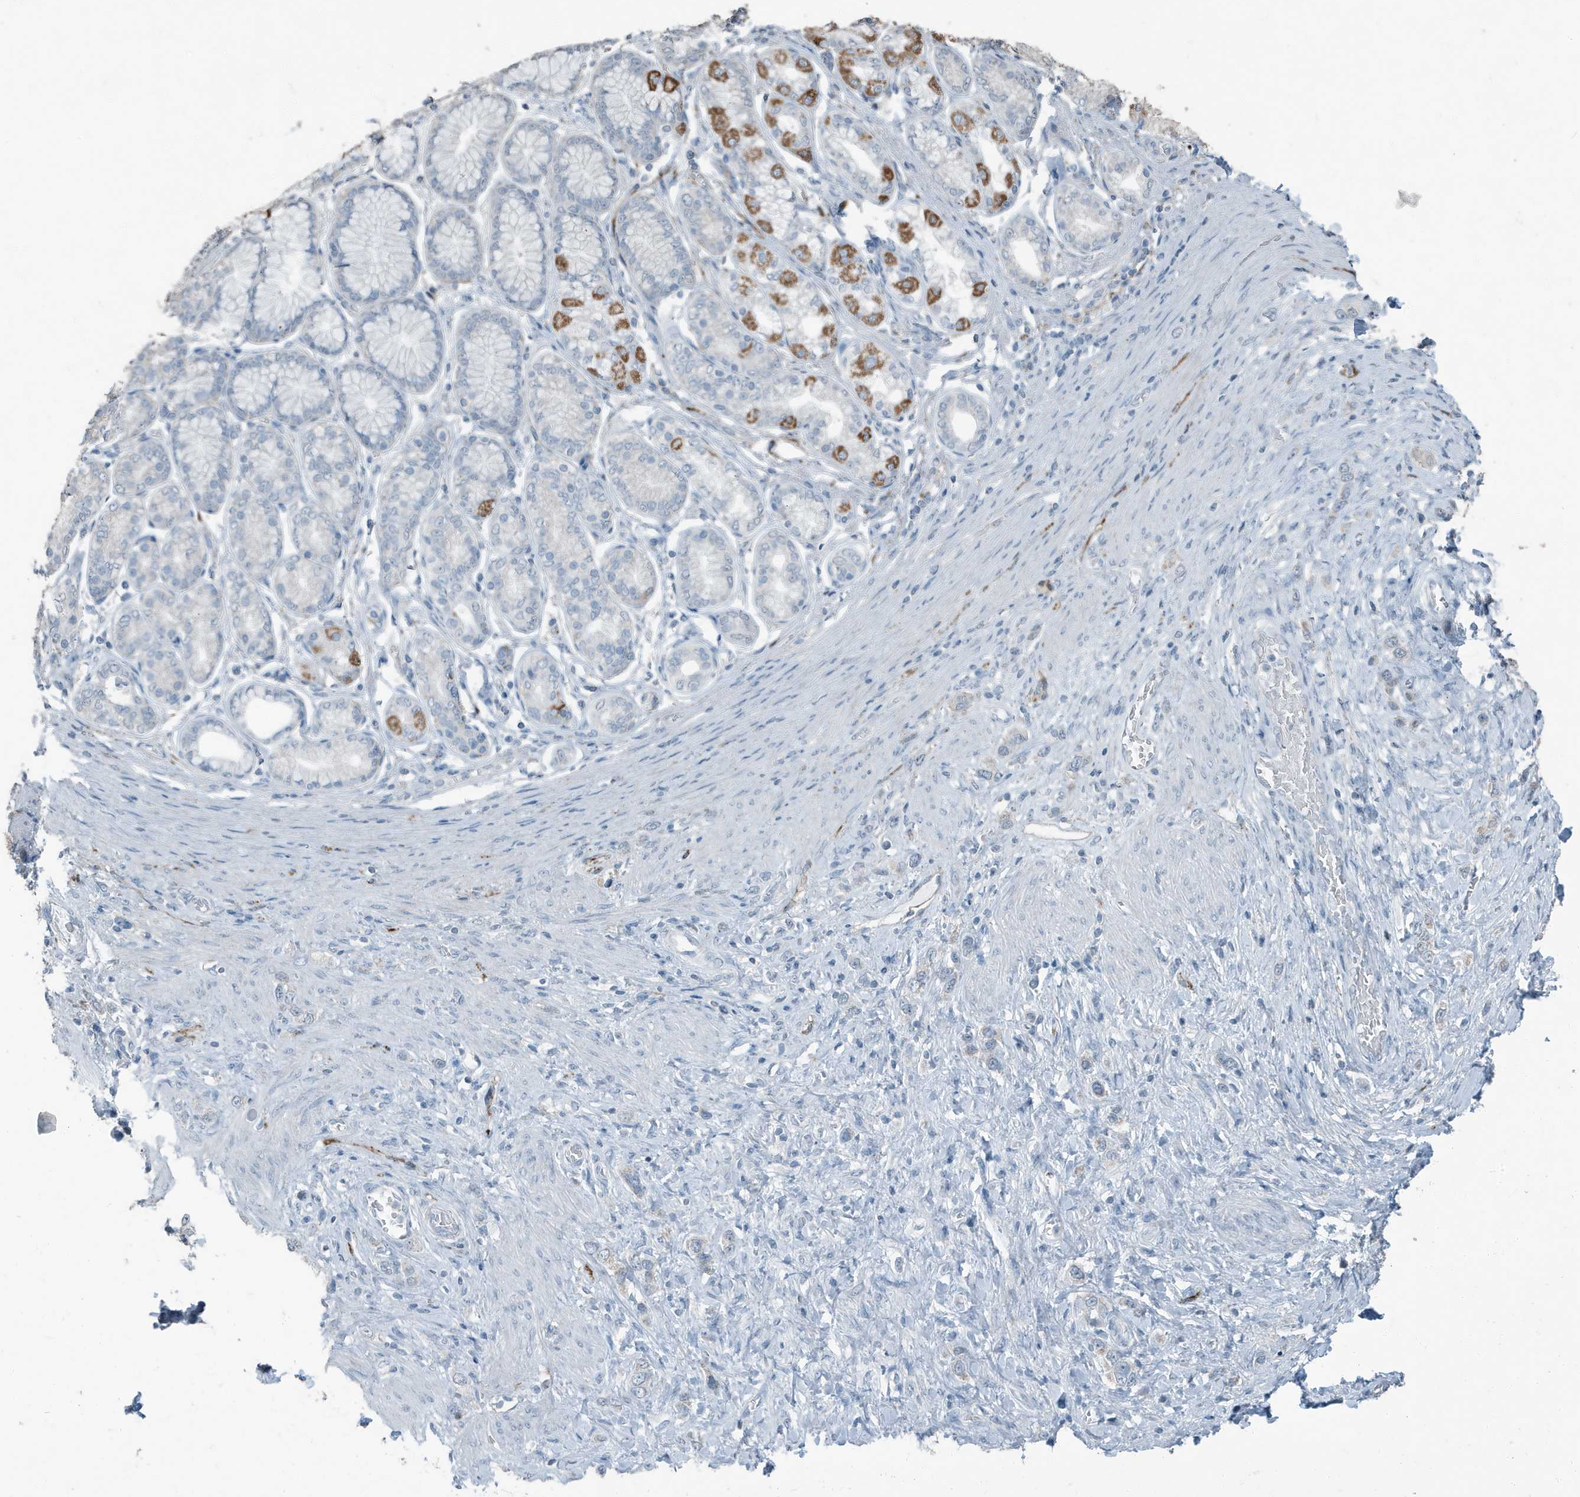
{"staining": {"intensity": "weak", "quantity": "<25%", "location": "cytoplasmic/membranous"}, "tissue": "stomach cancer", "cell_type": "Tumor cells", "image_type": "cancer", "snomed": [{"axis": "morphology", "description": "Normal tissue, NOS"}, {"axis": "morphology", "description": "Adenocarcinoma, NOS"}, {"axis": "topography", "description": "Stomach, upper"}, {"axis": "topography", "description": "Stomach"}], "caption": "This is an immunohistochemistry photomicrograph of stomach cancer (adenocarcinoma). There is no positivity in tumor cells.", "gene": "FAM162A", "patient": {"sex": "female", "age": 65}}